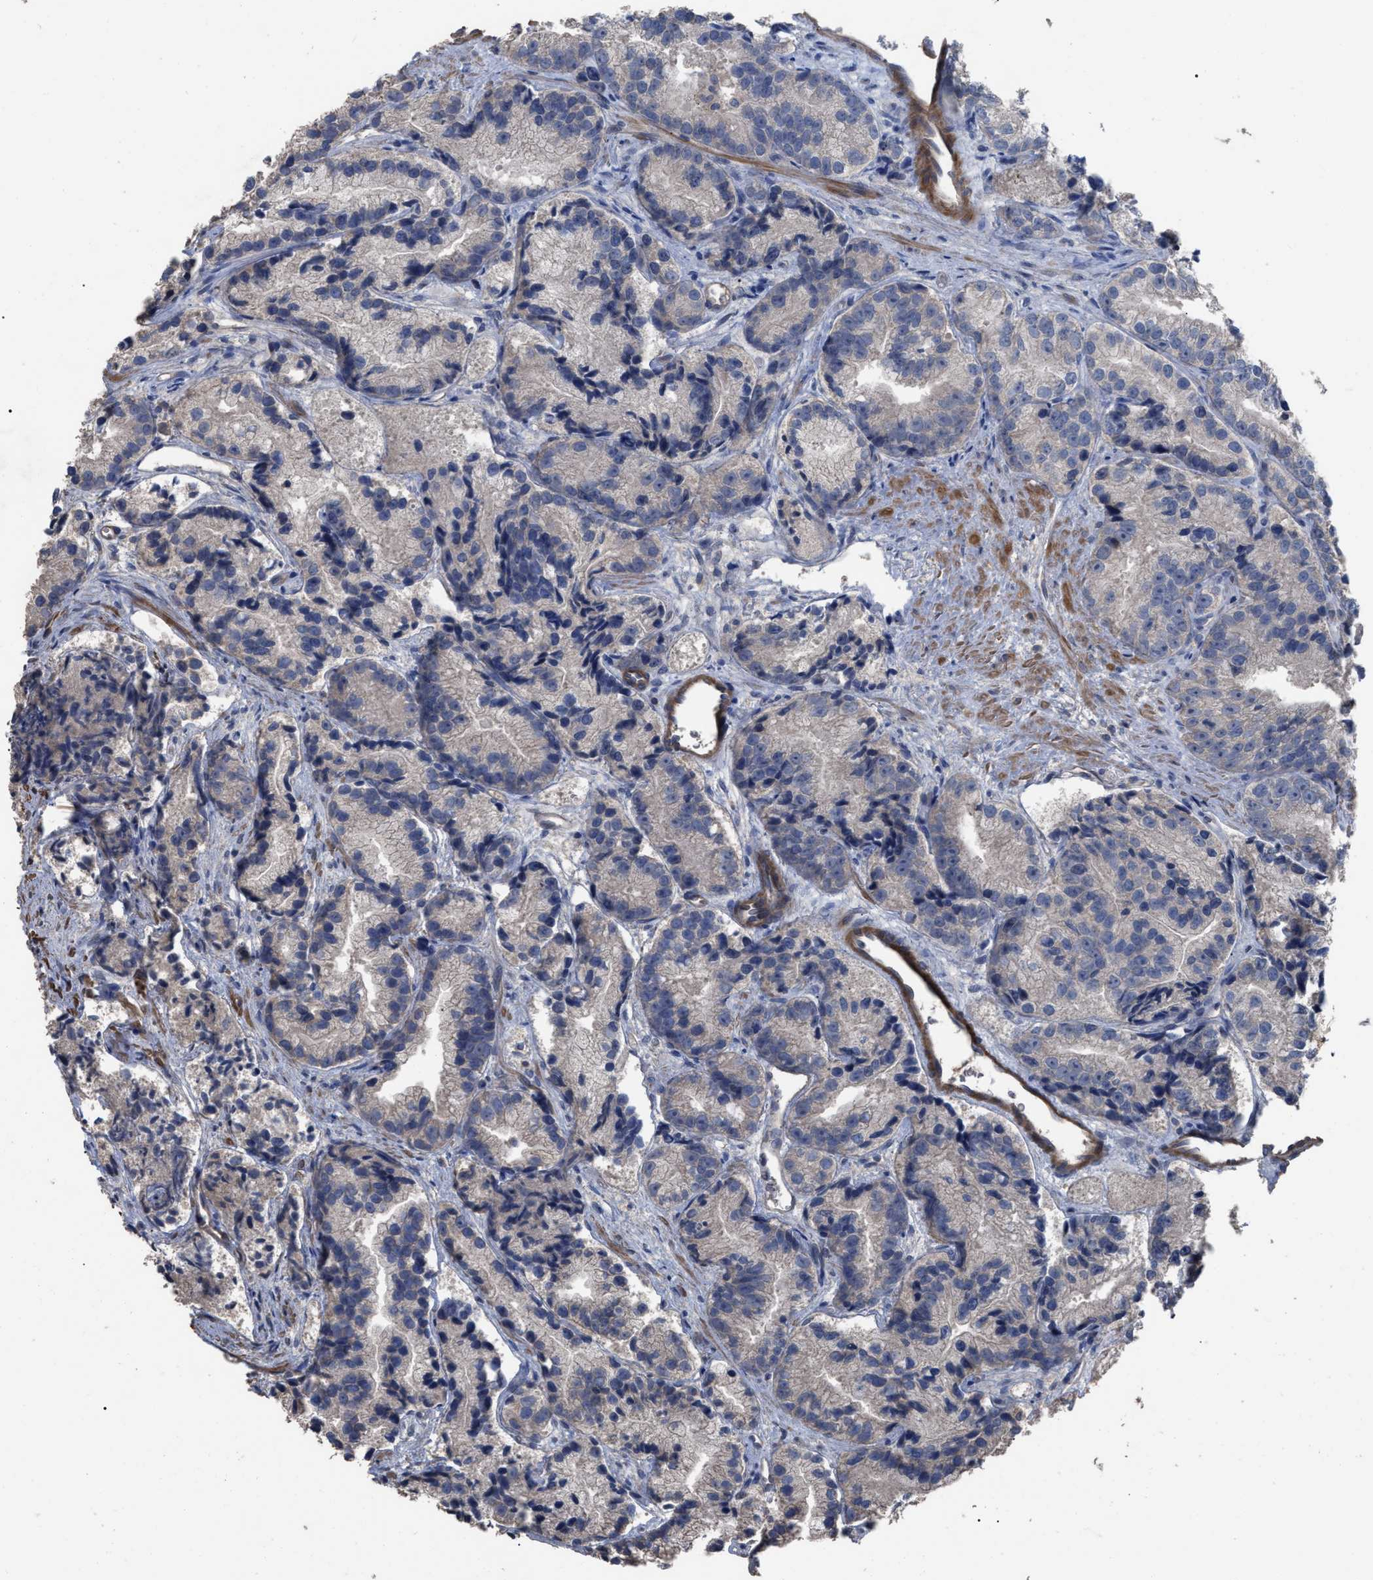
{"staining": {"intensity": "negative", "quantity": "none", "location": "none"}, "tissue": "prostate cancer", "cell_type": "Tumor cells", "image_type": "cancer", "snomed": [{"axis": "morphology", "description": "Adenocarcinoma, Low grade"}, {"axis": "topography", "description": "Prostate"}], "caption": "Tumor cells show no significant staining in prostate cancer.", "gene": "BTN2A1", "patient": {"sex": "male", "age": 89}}